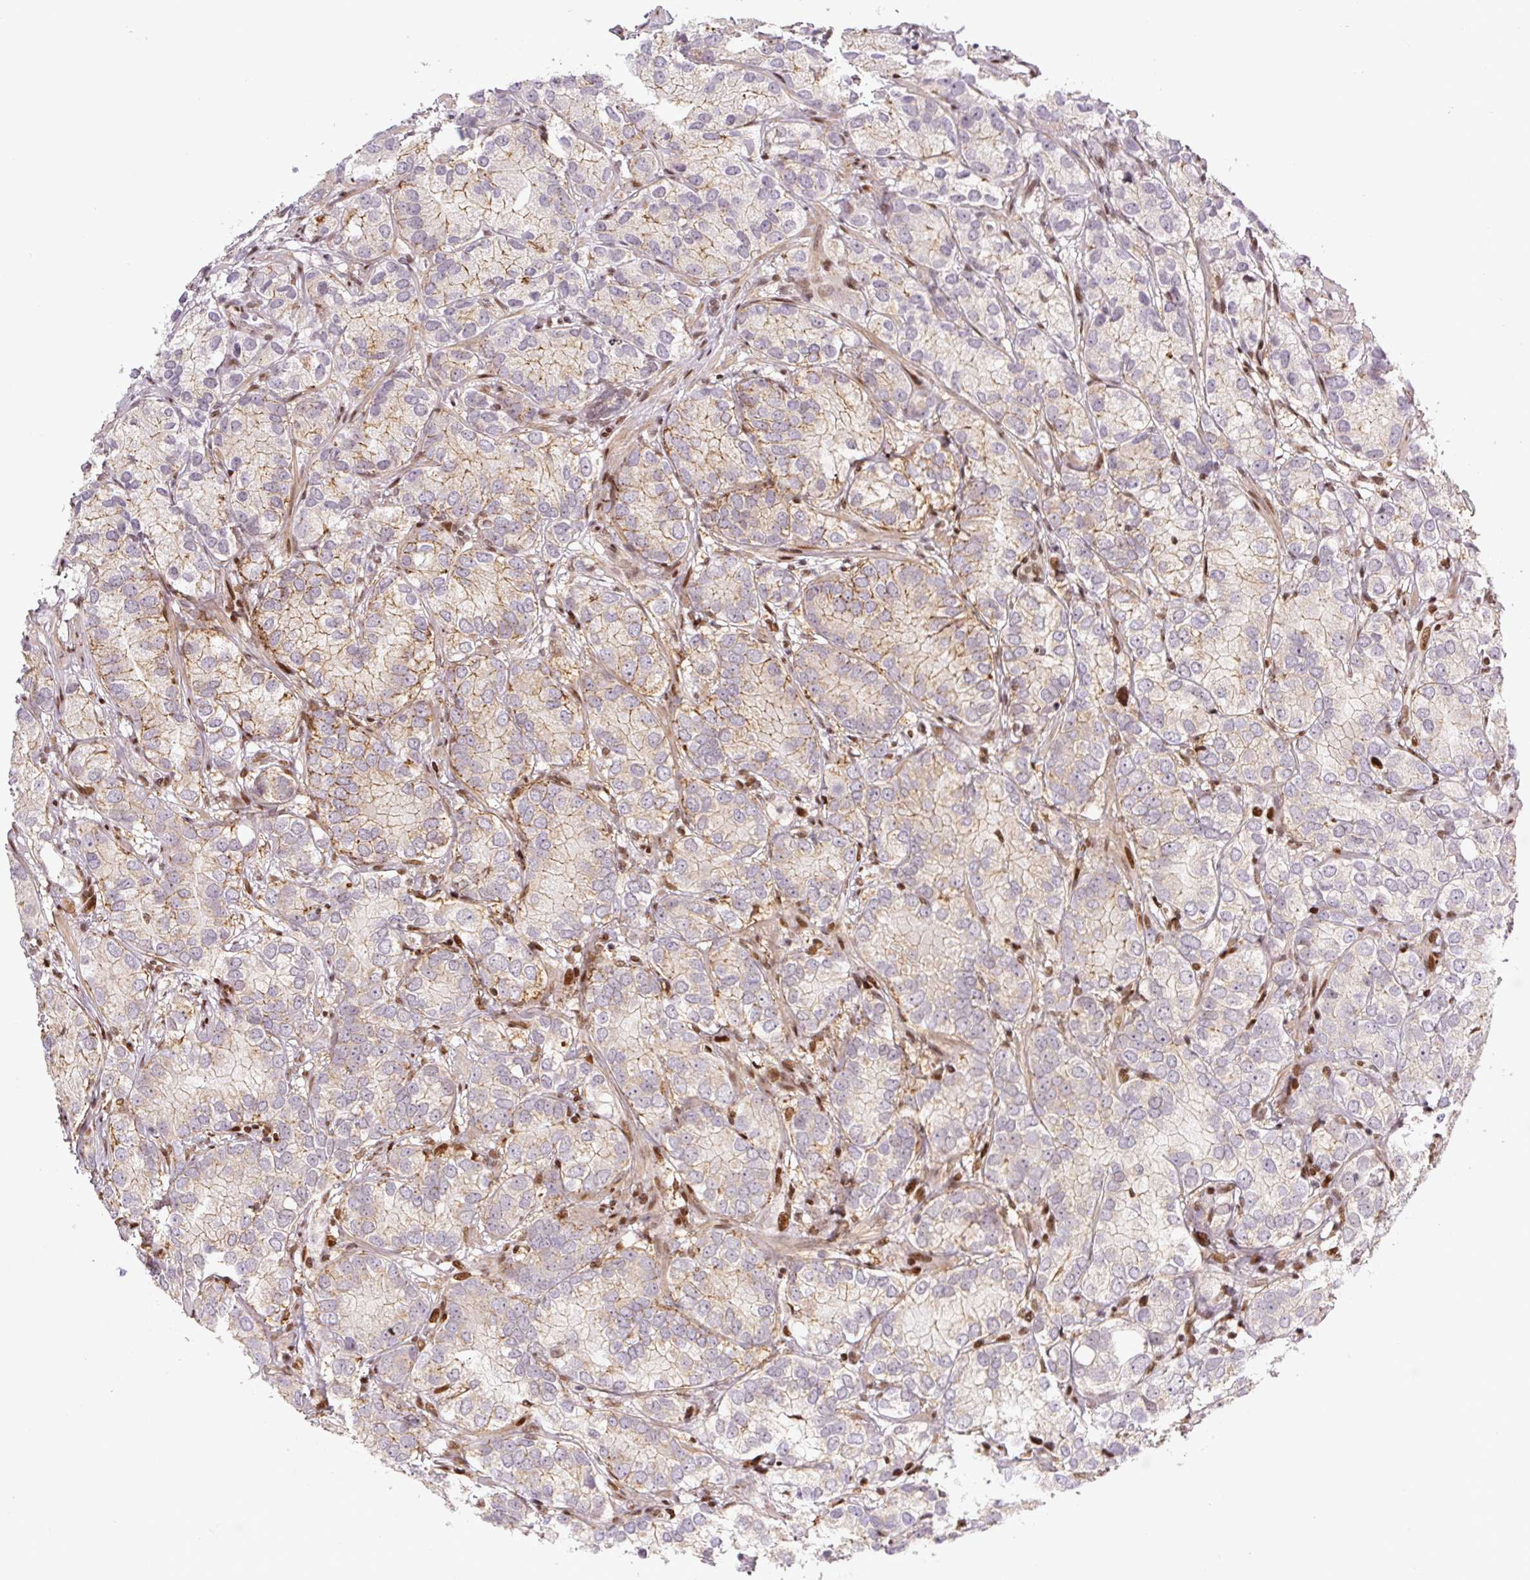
{"staining": {"intensity": "moderate", "quantity": "25%-75%", "location": "cytoplasmic/membranous"}, "tissue": "prostate cancer", "cell_type": "Tumor cells", "image_type": "cancer", "snomed": [{"axis": "morphology", "description": "Adenocarcinoma, High grade"}, {"axis": "topography", "description": "Prostate"}], "caption": "This image reveals immunohistochemistry (IHC) staining of human prostate high-grade adenocarcinoma, with medium moderate cytoplasmic/membranous expression in approximately 25%-75% of tumor cells.", "gene": "PYDC2", "patient": {"sex": "male", "age": 82}}